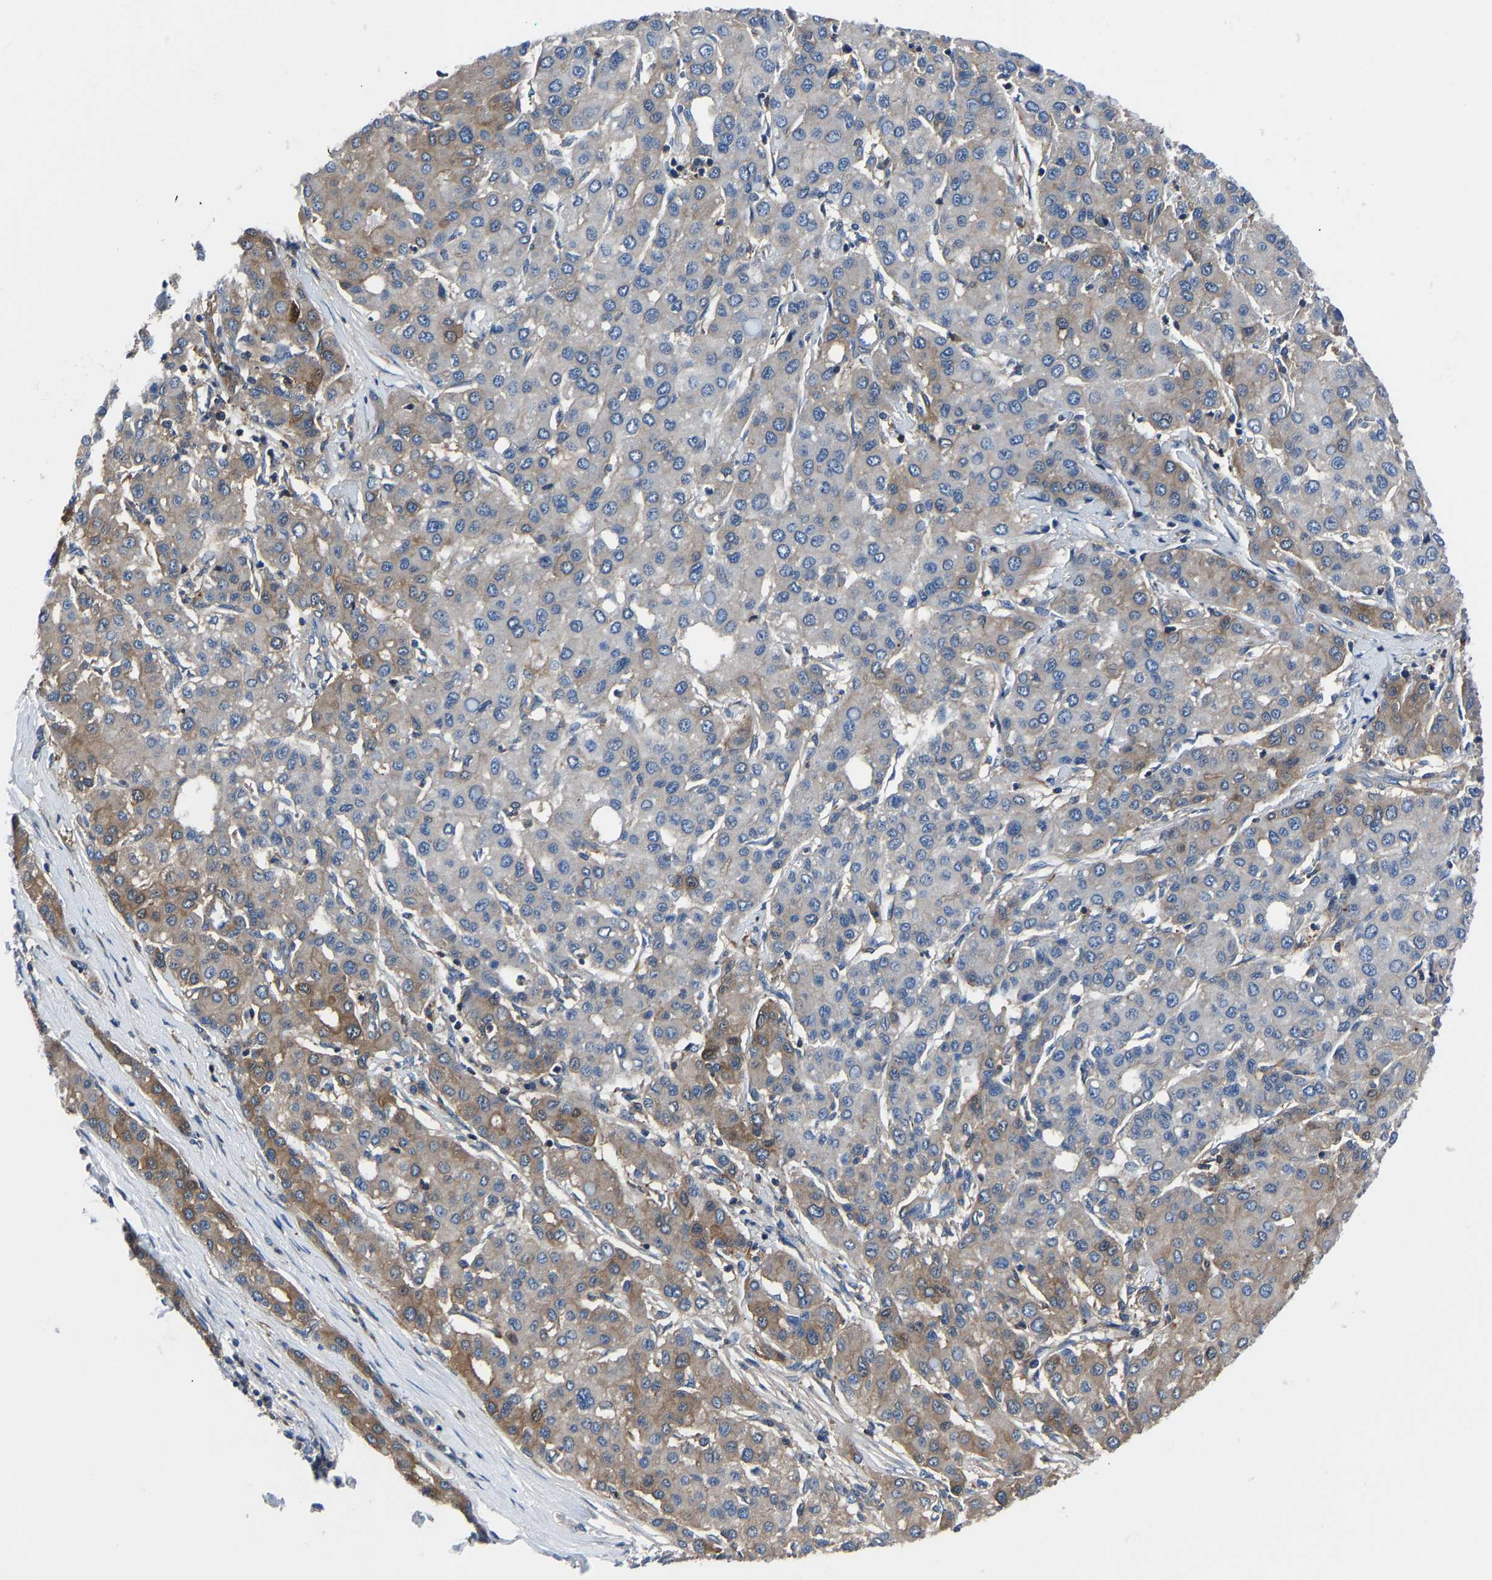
{"staining": {"intensity": "moderate", "quantity": "<25%", "location": "cytoplasmic/membranous"}, "tissue": "liver cancer", "cell_type": "Tumor cells", "image_type": "cancer", "snomed": [{"axis": "morphology", "description": "Carcinoma, Hepatocellular, NOS"}, {"axis": "topography", "description": "Liver"}], "caption": "There is low levels of moderate cytoplasmic/membranous staining in tumor cells of liver hepatocellular carcinoma, as demonstrated by immunohistochemical staining (brown color).", "gene": "PRKAR1A", "patient": {"sex": "male", "age": 65}}